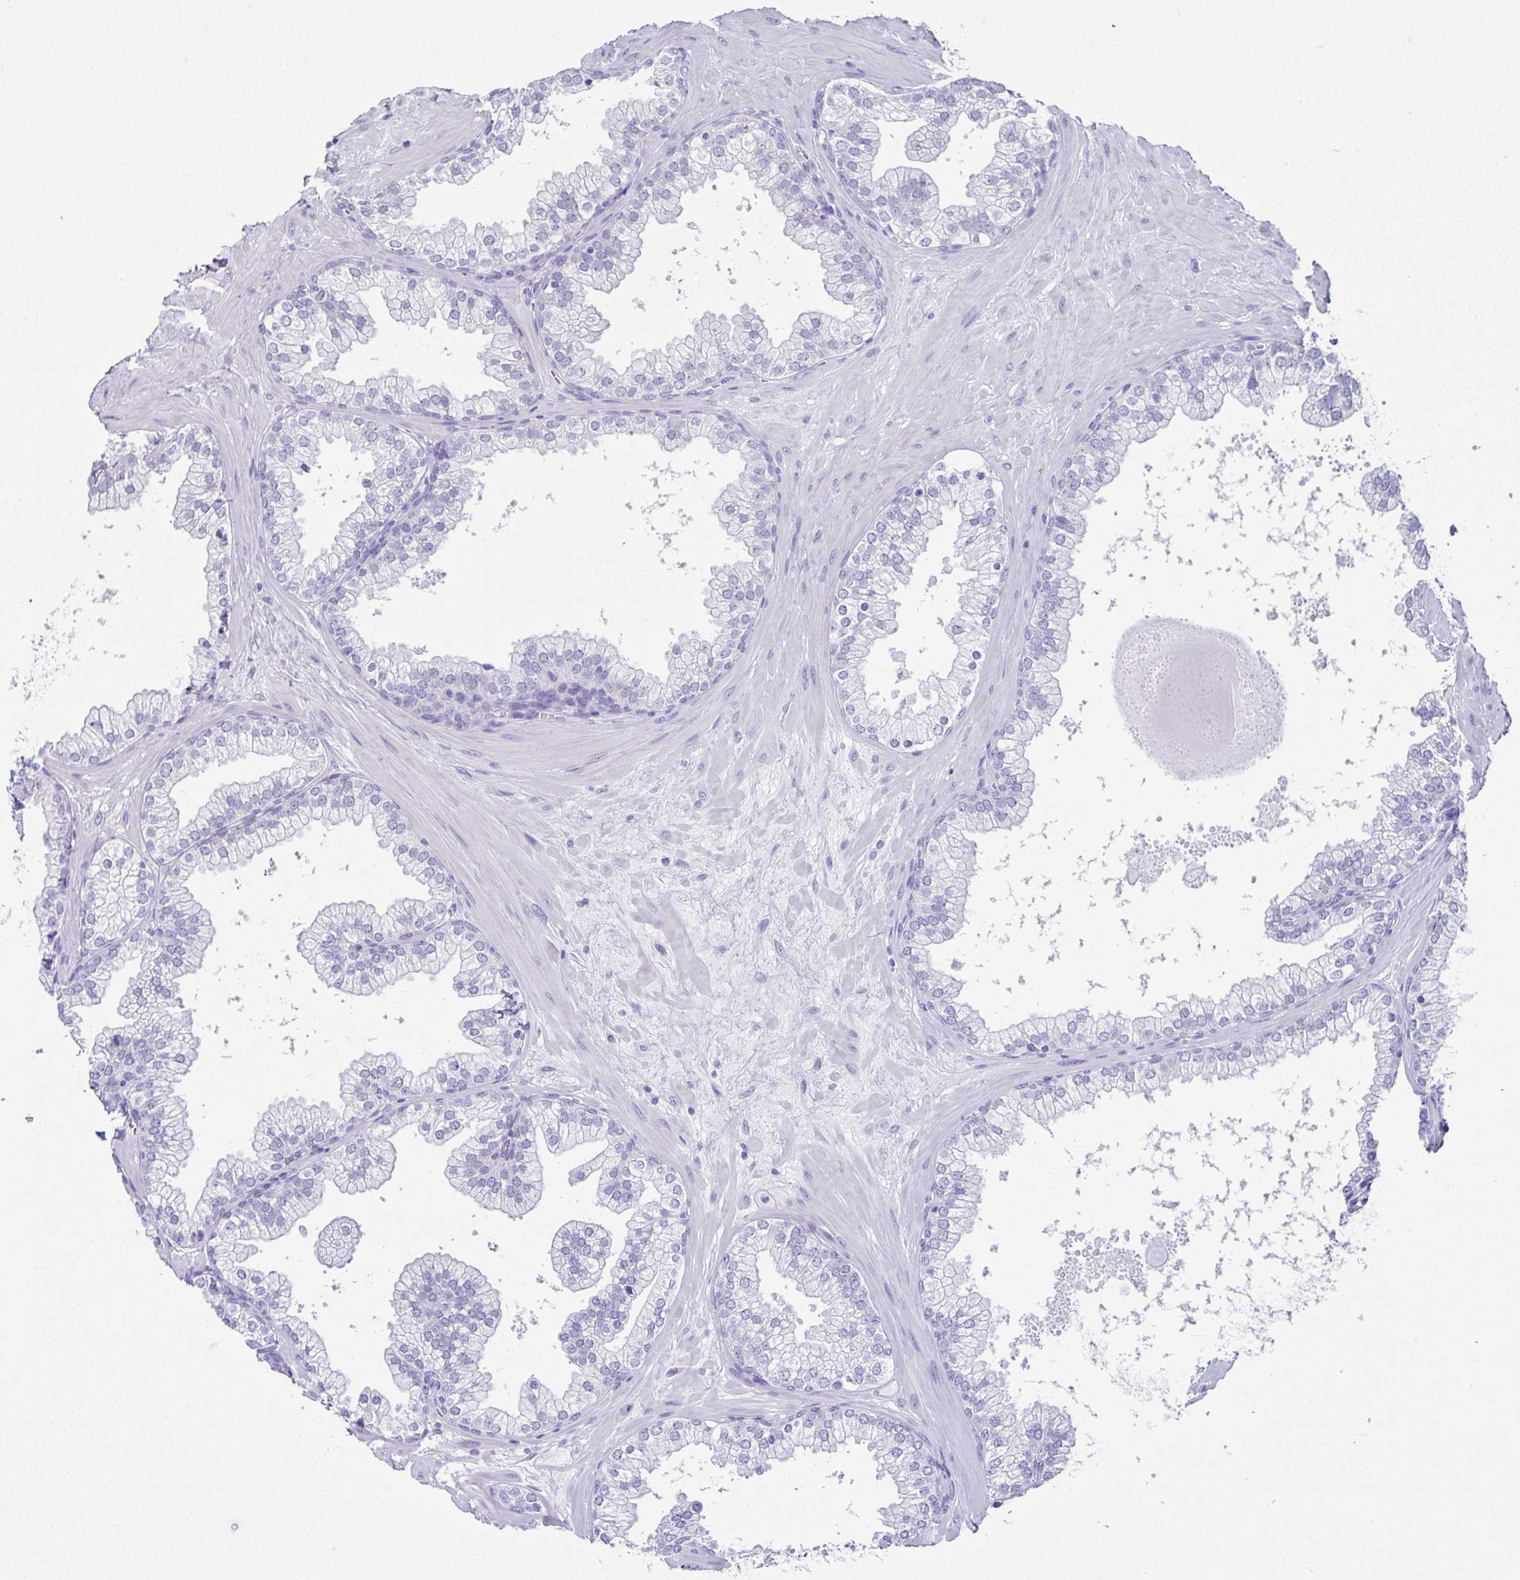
{"staining": {"intensity": "negative", "quantity": "none", "location": "none"}, "tissue": "prostate", "cell_type": "Glandular cells", "image_type": "normal", "snomed": [{"axis": "morphology", "description": "Normal tissue, NOS"}, {"axis": "topography", "description": "Prostate"}, {"axis": "topography", "description": "Peripheral nerve tissue"}], "caption": "Glandular cells are negative for protein expression in benign human prostate. (Brightfield microscopy of DAB (3,3'-diaminobenzidine) IHC at high magnification).", "gene": "LGALS4", "patient": {"sex": "male", "age": 61}}